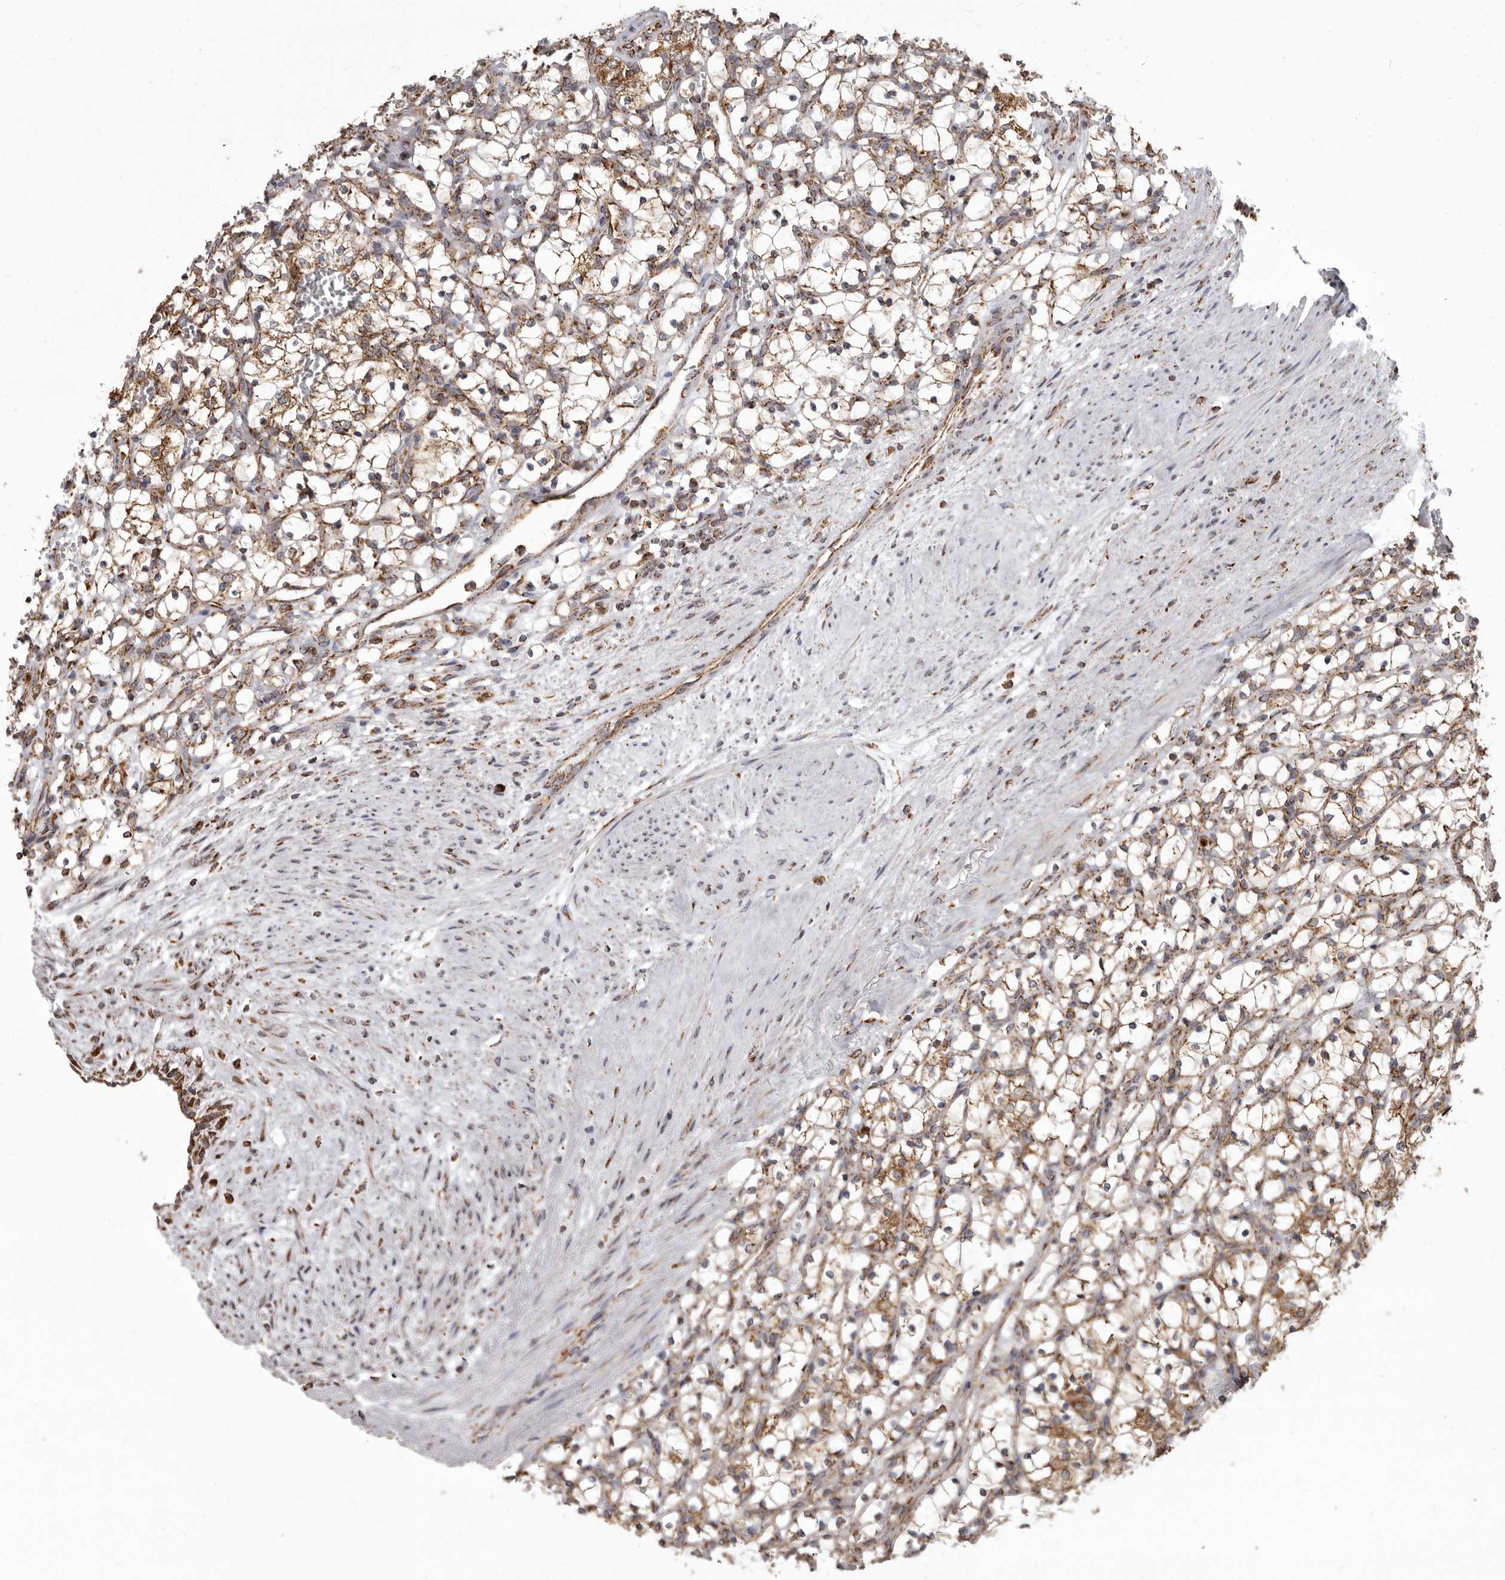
{"staining": {"intensity": "moderate", "quantity": ">75%", "location": "cytoplasmic/membranous"}, "tissue": "renal cancer", "cell_type": "Tumor cells", "image_type": "cancer", "snomed": [{"axis": "morphology", "description": "Adenocarcinoma, NOS"}, {"axis": "topography", "description": "Kidney"}], "caption": "Tumor cells exhibit moderate cytoplasmic/membranous positivity in about >75% of cells in renal cancer (adenocarcinoma).", "gene": "CDK5RAP3", "patient": {"sex": "female", "age": 69}}